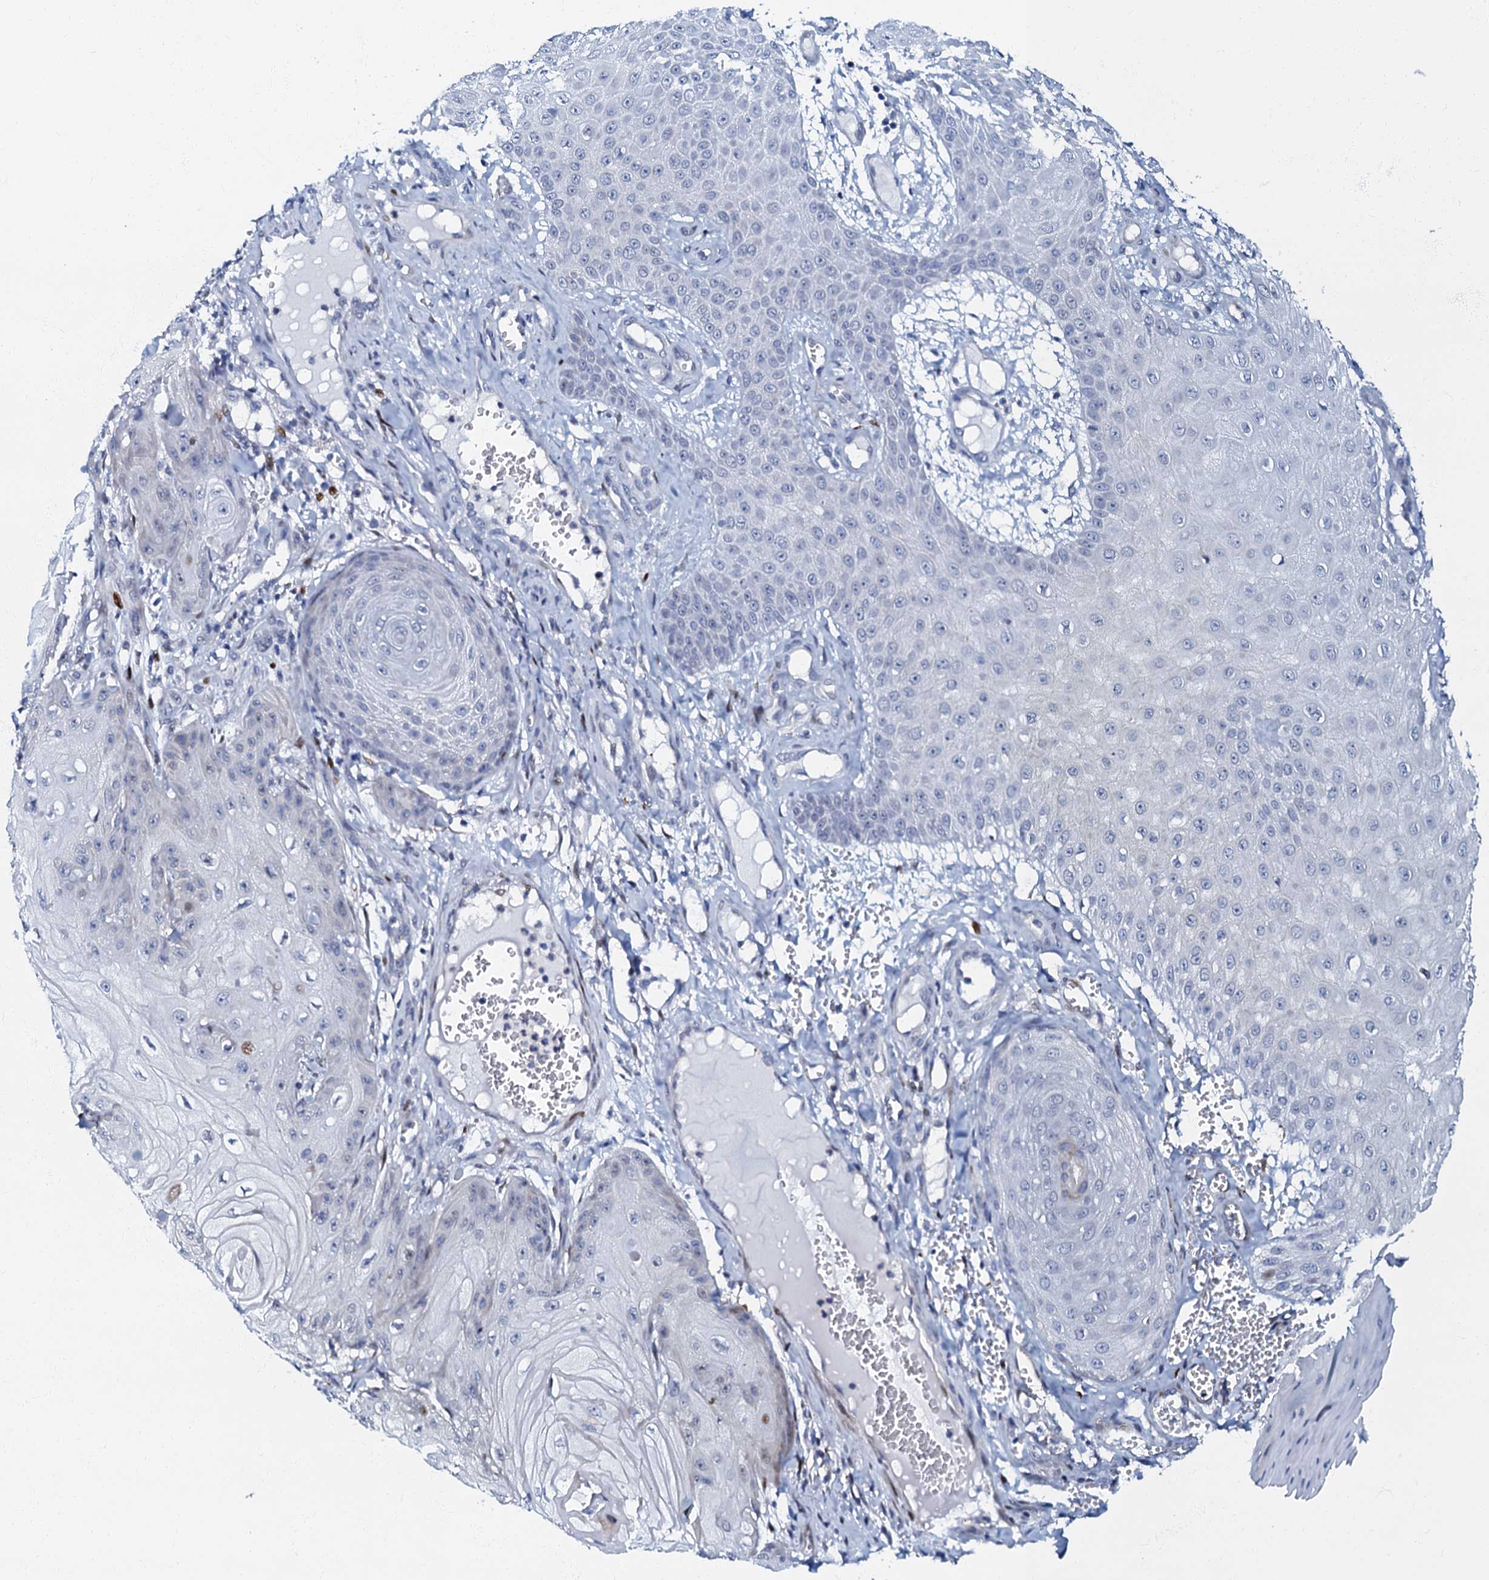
{"staining": {"intensity": "negative", "quantity": "none", "location": "none"}, "tissue": "skin cancer", "cell_type": "Tumor cells", "image_type": "cancer", "snomed": [{"axis": "morphology", "description": "Squamous cell carcinoma, NOS"}, {"axis": "topography", "description": "Skin"}], "caption": "Image shows no protein expression in tumor cells of skin cancer (squamous cell carcinoma) tissue.", "gene": "MFSD5", "patient": {"sex": "male", "age": 74}}